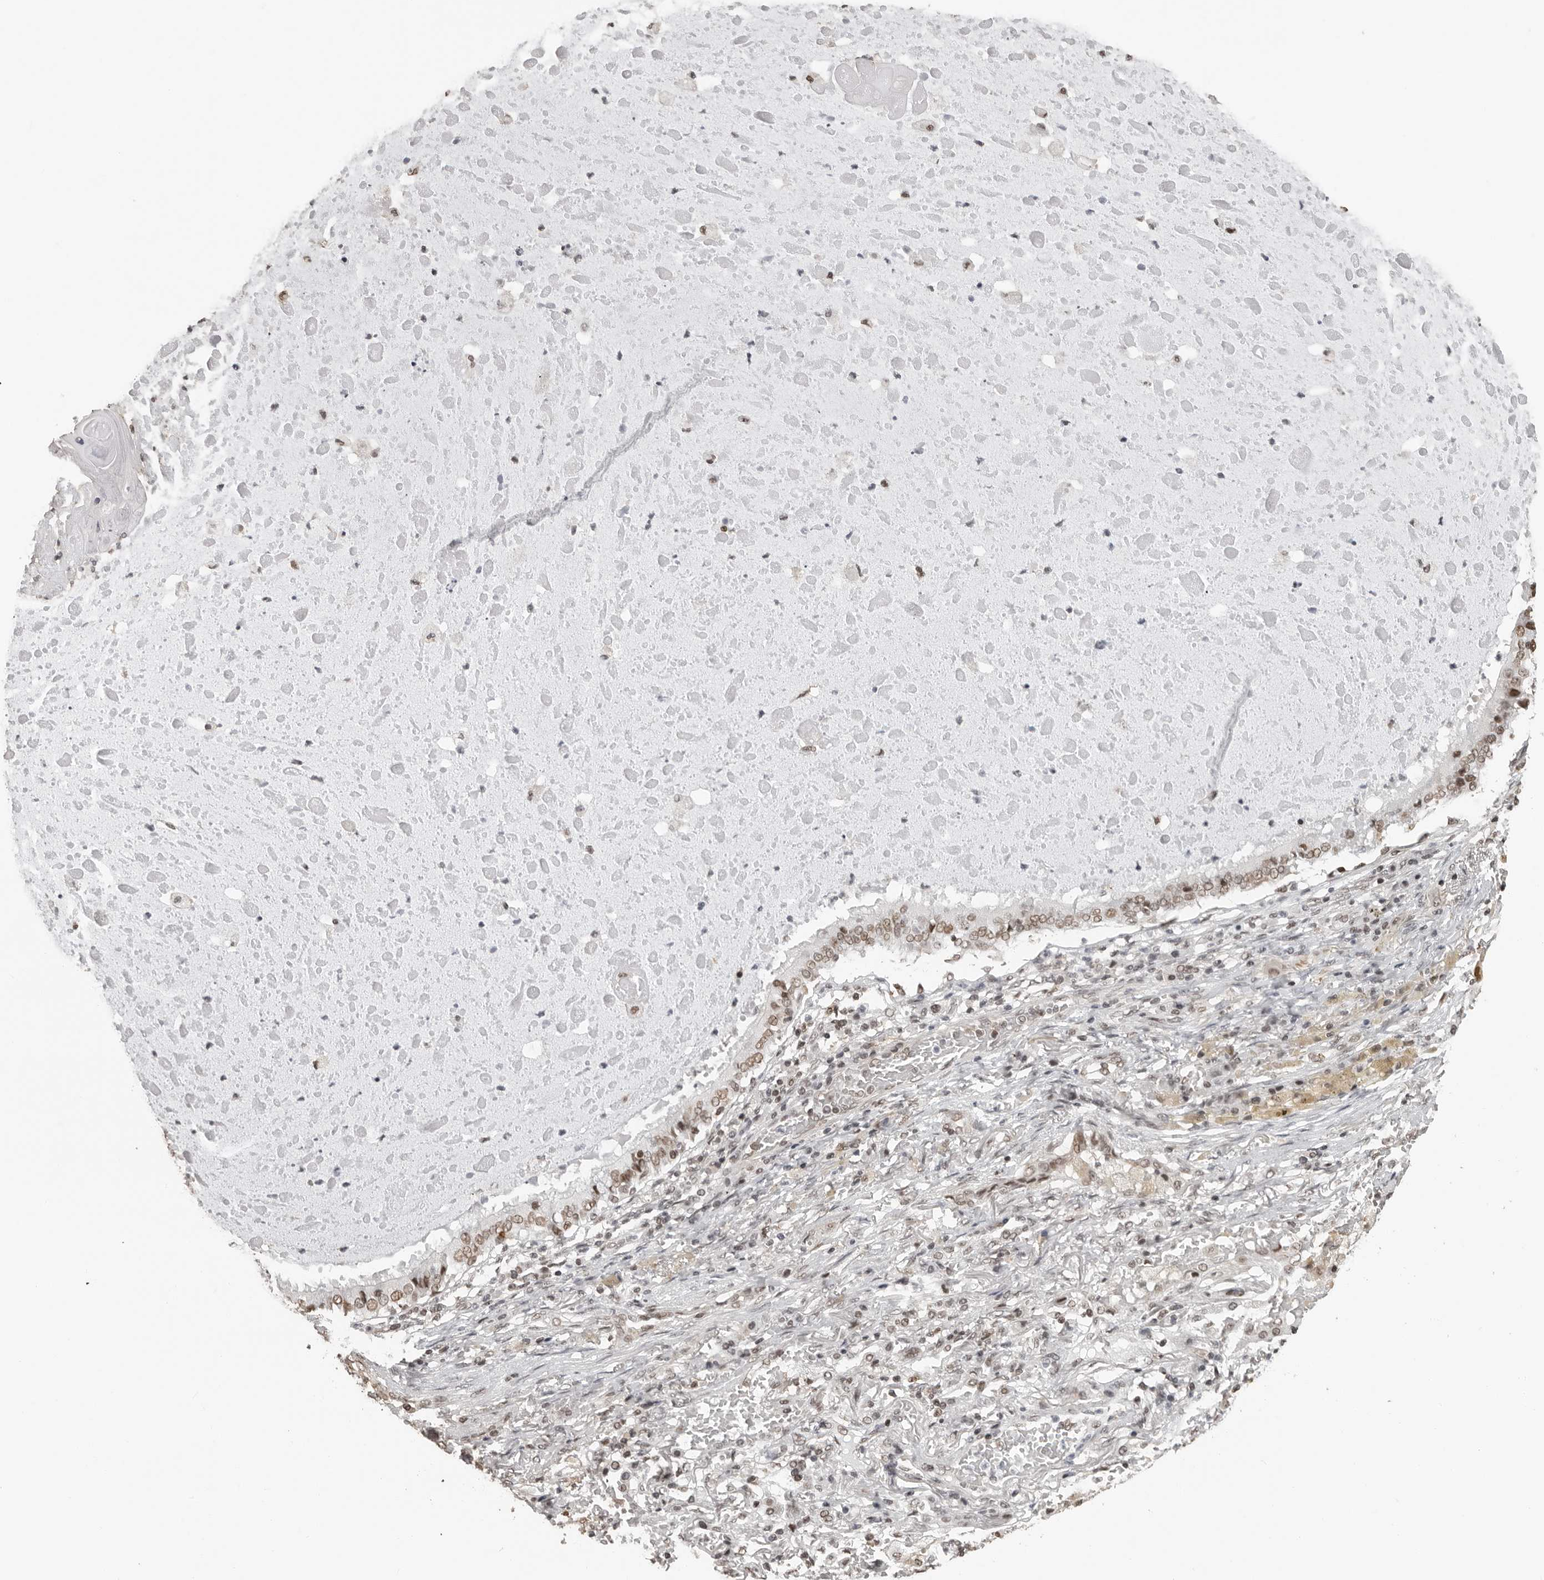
{"staining": {"intensity": "moderate", "quantity": ">75%", "location": "nuclear"}, "tissue": "lung cancer", "cell_type": "Tumor cells", "image_type": "cancer", "snomed": [{"axis": "morphology", "description": "Squamous cell carcinoma, NOS"}, {"axis": "topography", "description": "Lung"}], "caption": "Lung squamous cell carcinoma tissue shows moderate nuclear expression in approximately >75% of tumor cells, visualized by immunohistochemistry.", "gene": "ORC1", "patient": {"sex": "male", "age": 61}}